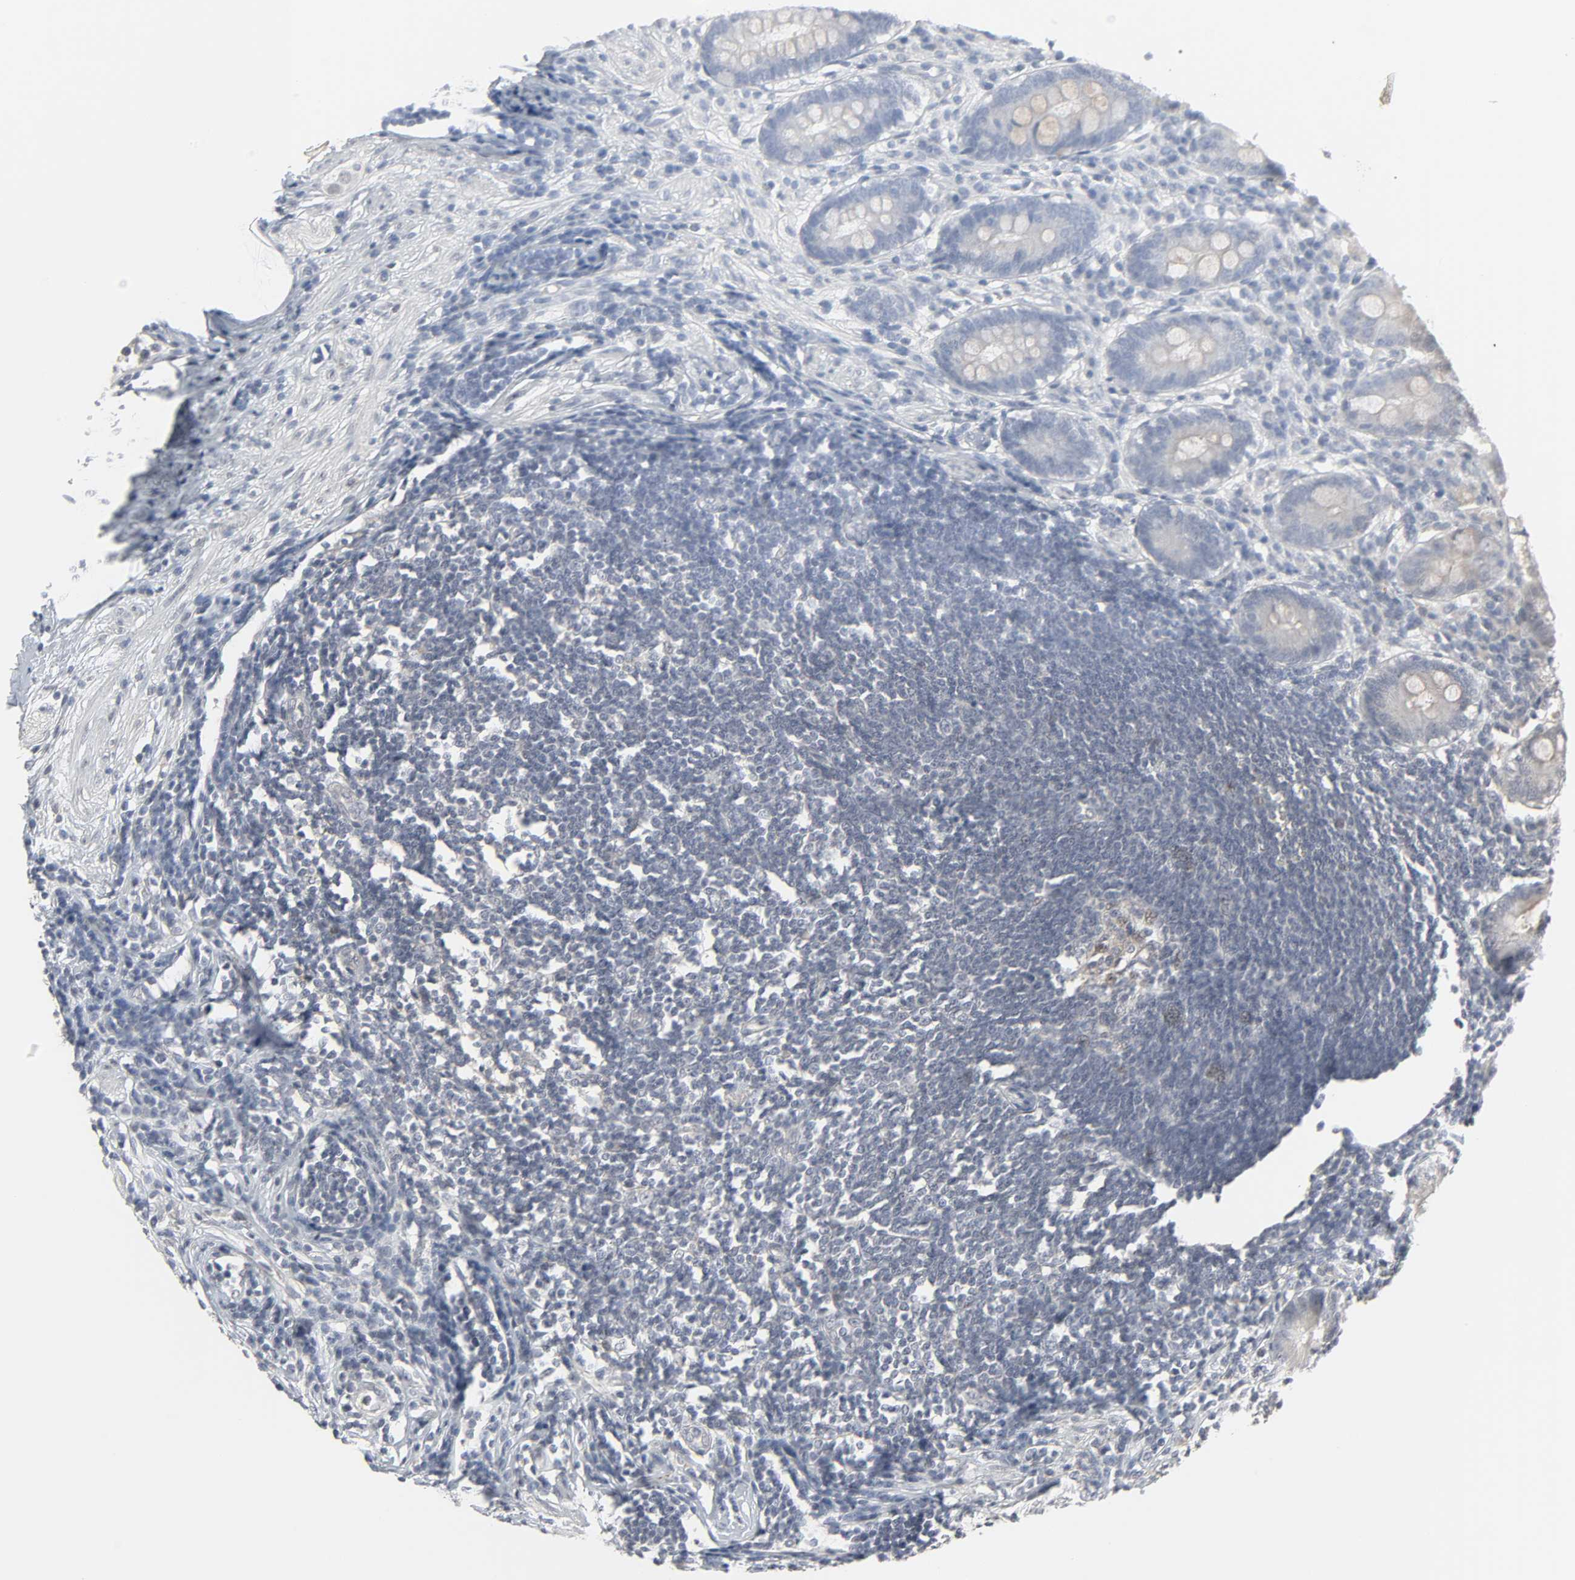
{"staining": {"intensity": "weak", "quantity": "<25%", "location": "cytoplasmic/membranous"}, "tissue": "appendix", "cell_type": "Glandular cells", "image_type": "normal", "snomed": [{"axis": "morphology", "description": "Normal tissue, NOS"}, {"axis": "topography", "description": "Appendix"}], "caption": "Appendix was stained to show a protein in brown. There is no significant expression in glandular cells. The staining was performed using DAB to visualize the protein expression in brown, while the nuclei were stained in blue with hematoxylin (Magnification: 20x).", "gene": "ZNF222", "patient": {"sex": "female", "age": 50}}